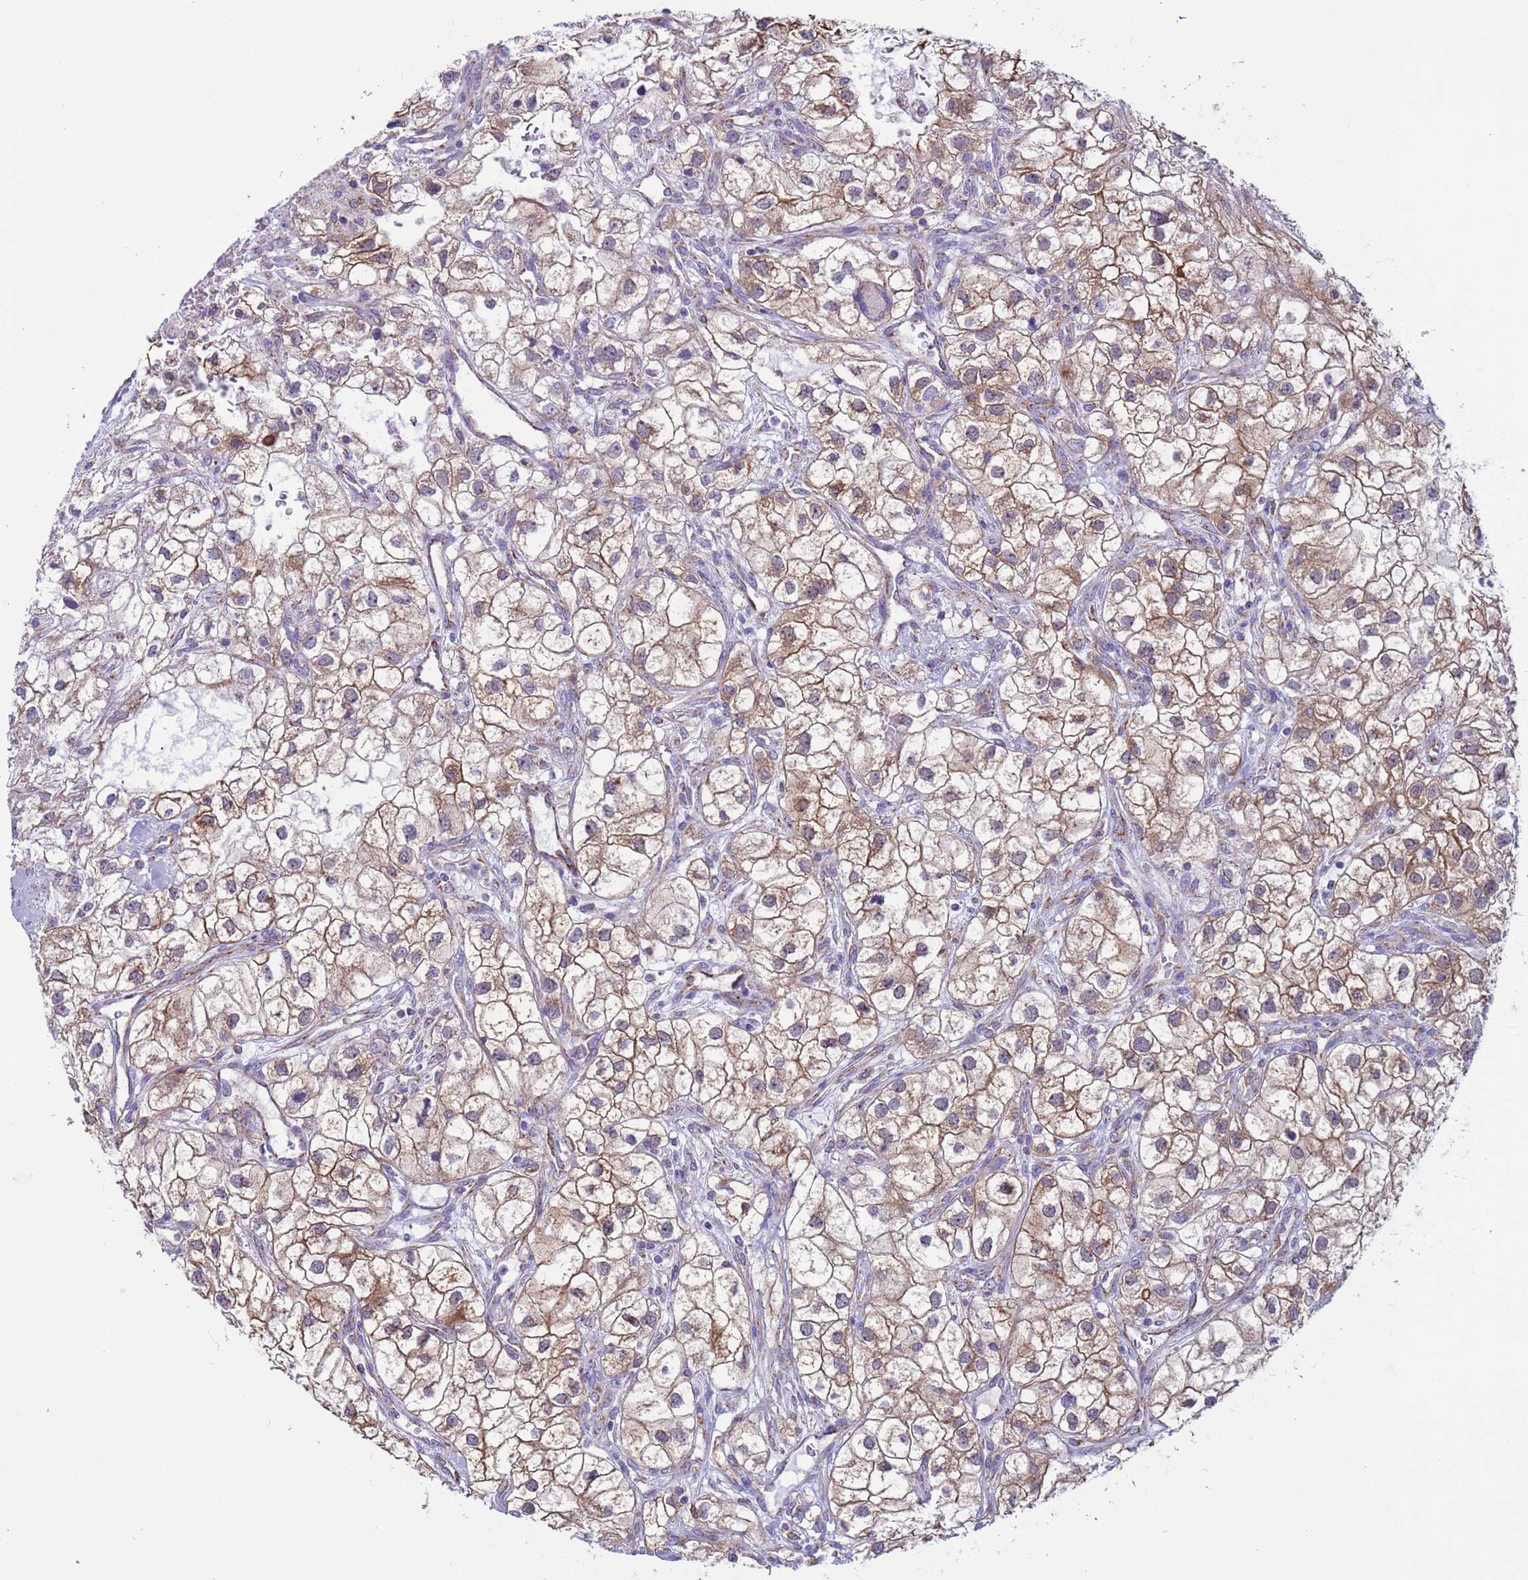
{"staining": {"intensity": "moderate", "quantity": "25%-75%", "location": "cytoplasmic/membranous"}, "tissue": "renal cancer", "cell_type": "Tumor cells", "image_type": "cancer", "snomed": [{"axis": "morphology", "description": "Adenocarcinoma, NOS"}, {"axis": "topography", "description": "Kidney"}], "caption": "Human renal cancer (adenocarcinoma) stained with a brown dye demonstrates moderate cytoplasmic/membranous positive expression in approximately 25%-75% of tumor cells.", "gene": "NCALD", "patient": {"sex": "male", "age": 59}}